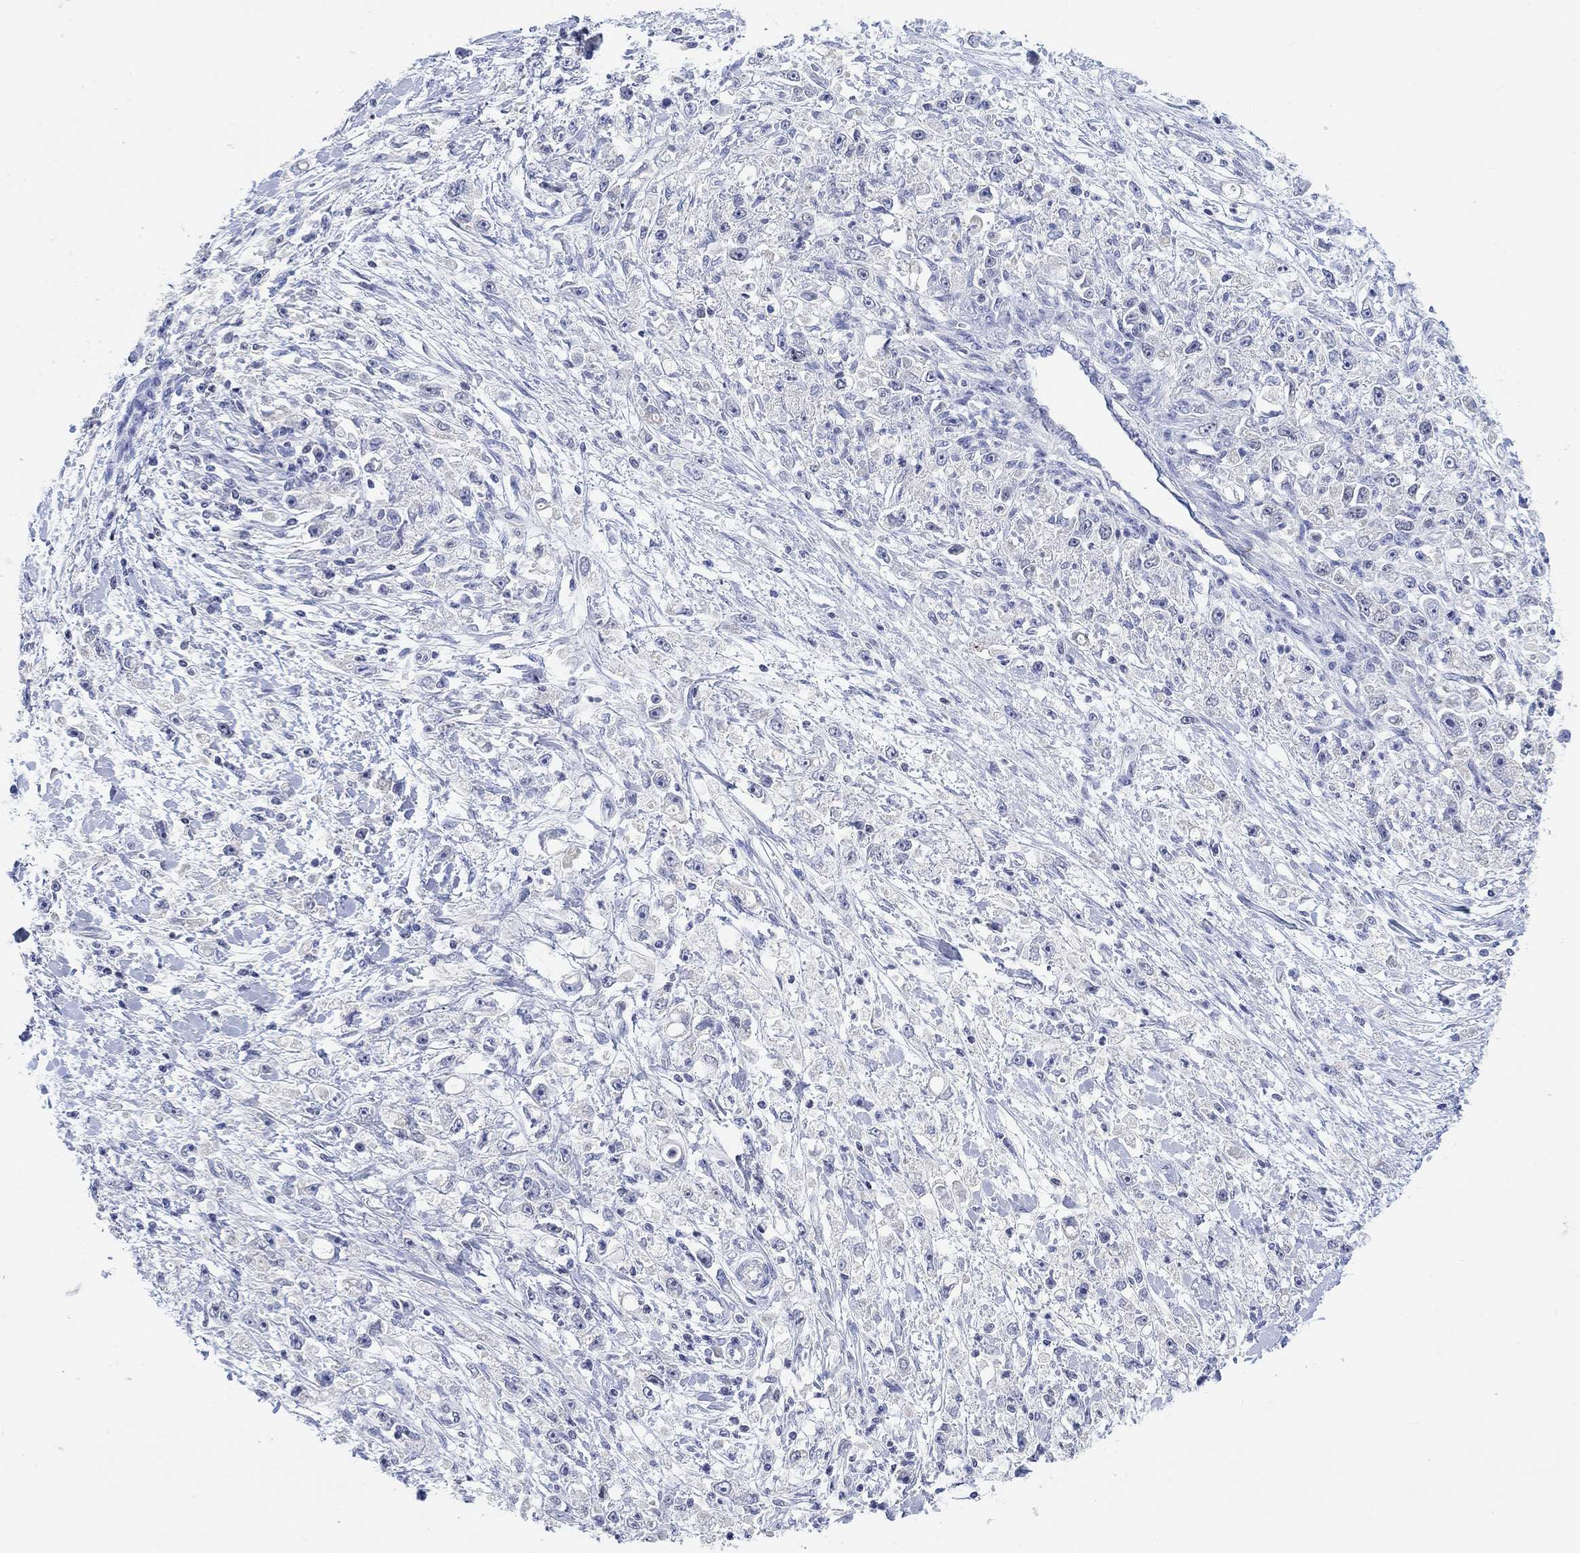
{"staining": {"intensity": "negative", "quantity": "none", "location": "none"}, "tissue": "stomach cancer", "cell_type": "Tumor cells", "image_type": "cancer", "snomed": [{"axis": "morphology", "description": "Adenocarcinoma, NOS"}, {"axis": "topography", "description": "Stomach"}], "caption": "Immunohistochemistry micrograph of neoplastic tissue: human stomach cancer stained with DAB (3,3'-diaminobenzidine) exhibits no significant protein expression in tumor cells.", "gene": "ATP6V1E2", "patient": {"sex": "female", "age": 59}}